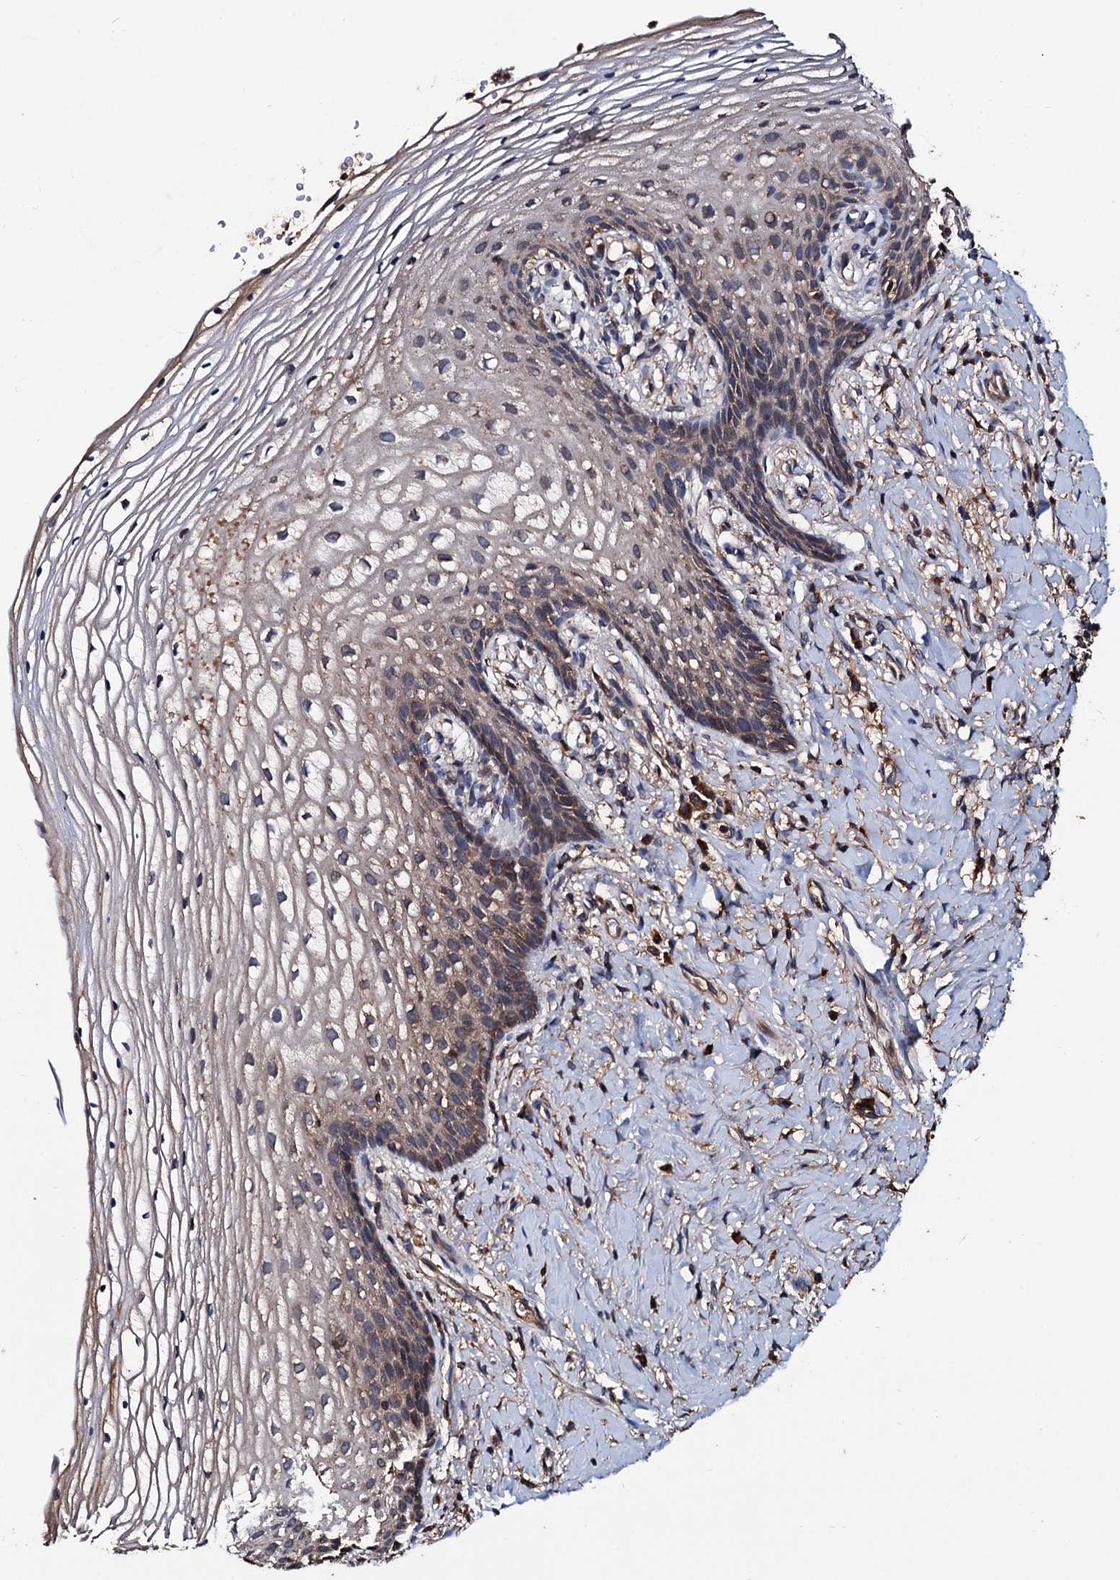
{"staining": {"intensity": "weak", "quantity": "25%-75%", "location": "cytoplasmic/membranous"}, "tissue": "vagina", "cell_type": "Squamous epithelial cells", "image_type": "normal", "snomed": [{"axis": "morphology", "description": "Normal tissue, NOS"}, {"axis": "topography", "description": "Vagina"}], "caption": "Vagina was stained to show a protein in brown. There is low levels of weak cytoplasmic/membranous expression in about 25%-75% of squamous epithelial cells.", "gene": "RGS11", "patient": {"sex": "female", "age": 60}}